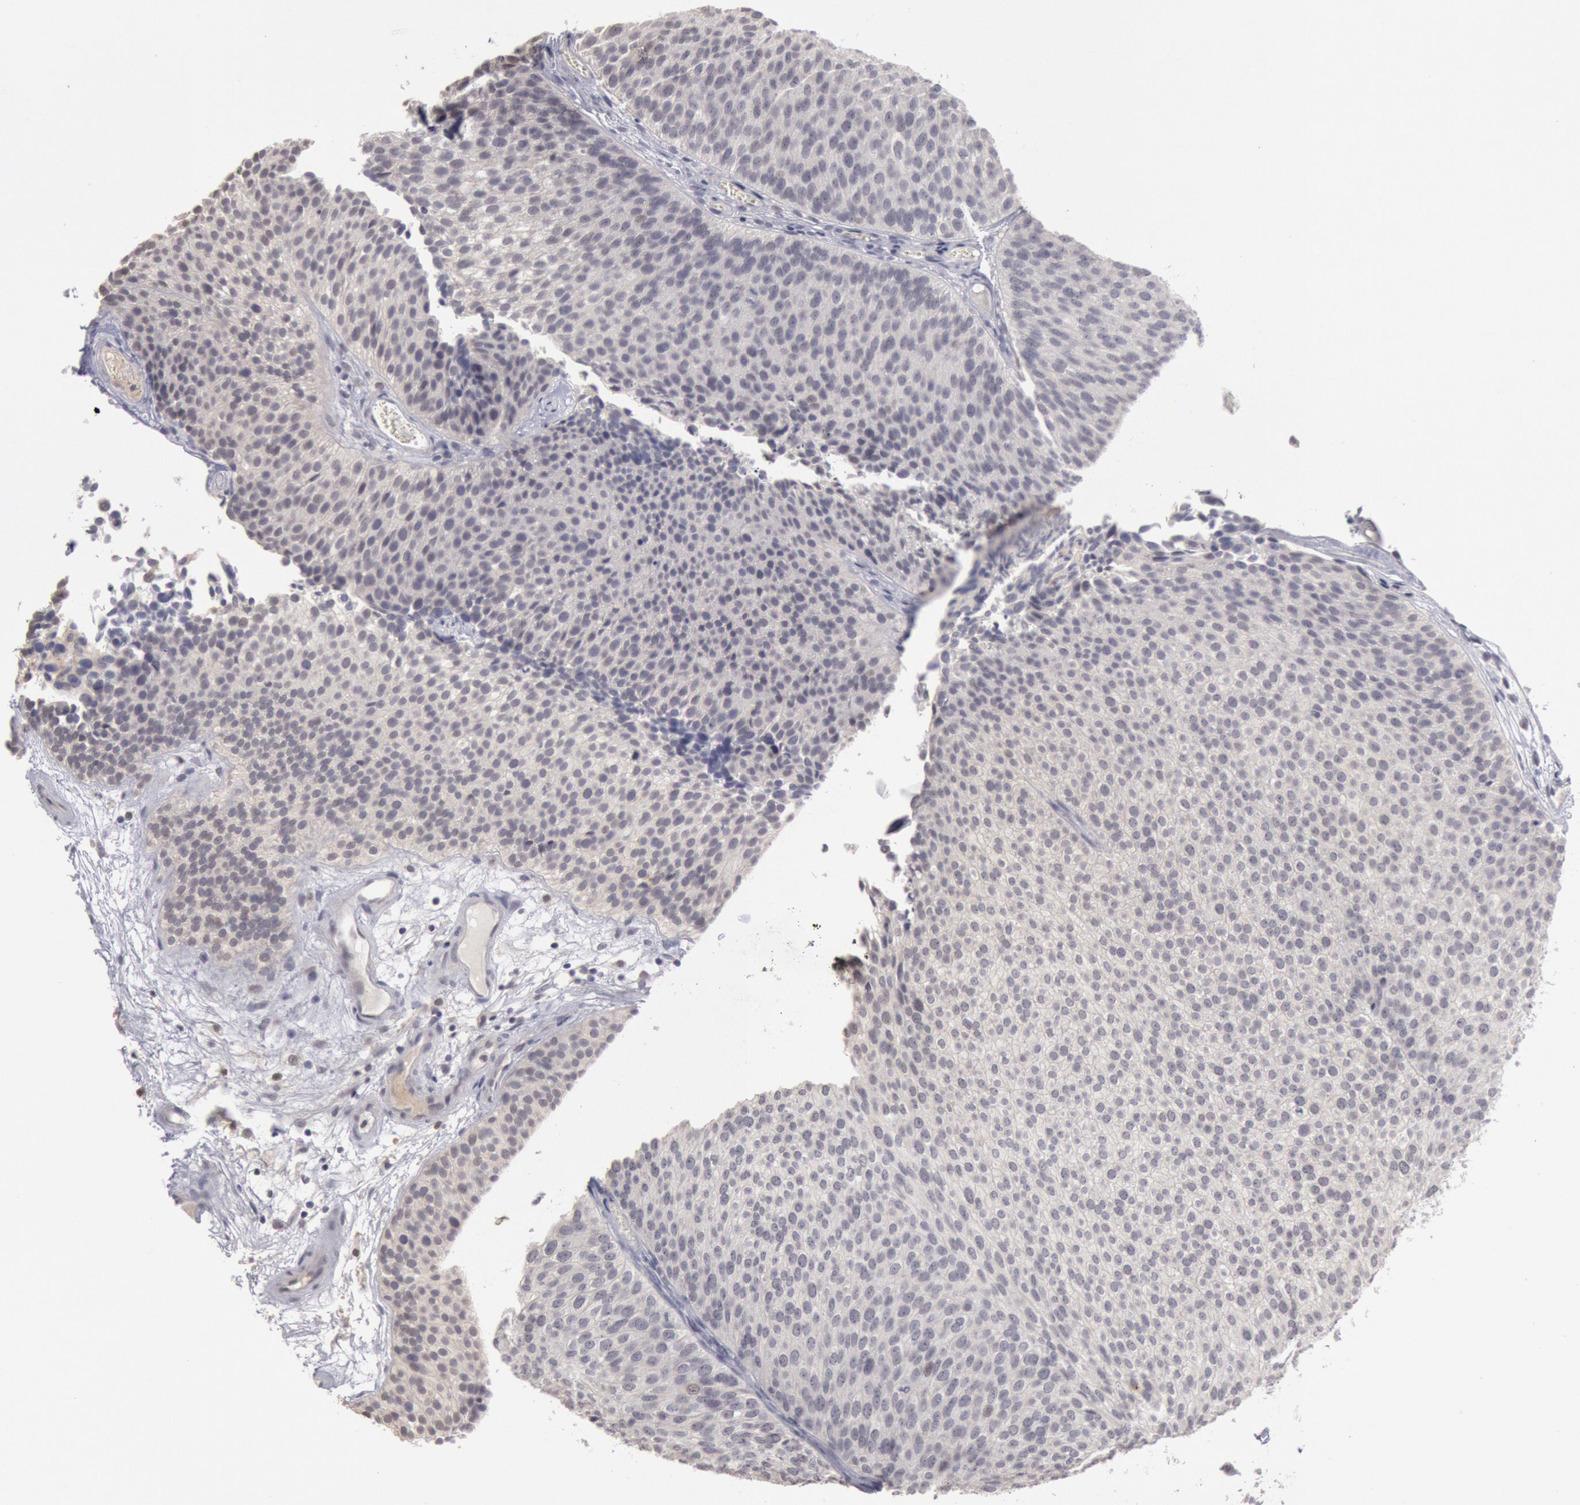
{"staining": {"intensity": "negative", "quantity": "none", "location": "none"}, "tissue": "urothelial cancer", "cell_type": "Tumor cells", "image_type": "cancer", "snomed": [{"axis": "morphology", "description": "Urothelial carcinoma, Low grade"}, {"axis": "topography", "description": "Urinary bladder"}], "caption": "A high-resolution micrograph shows immunohistochemistry (IHC) staining of low-grade urothelial carcinoma, which displays no significant expression in tumor cells. (Immunohistochemistry (ihc), brightfield microscopy, high magnification).", "gene": "RIMBP3C", "patient": {"sex": "male", "age": 84}}